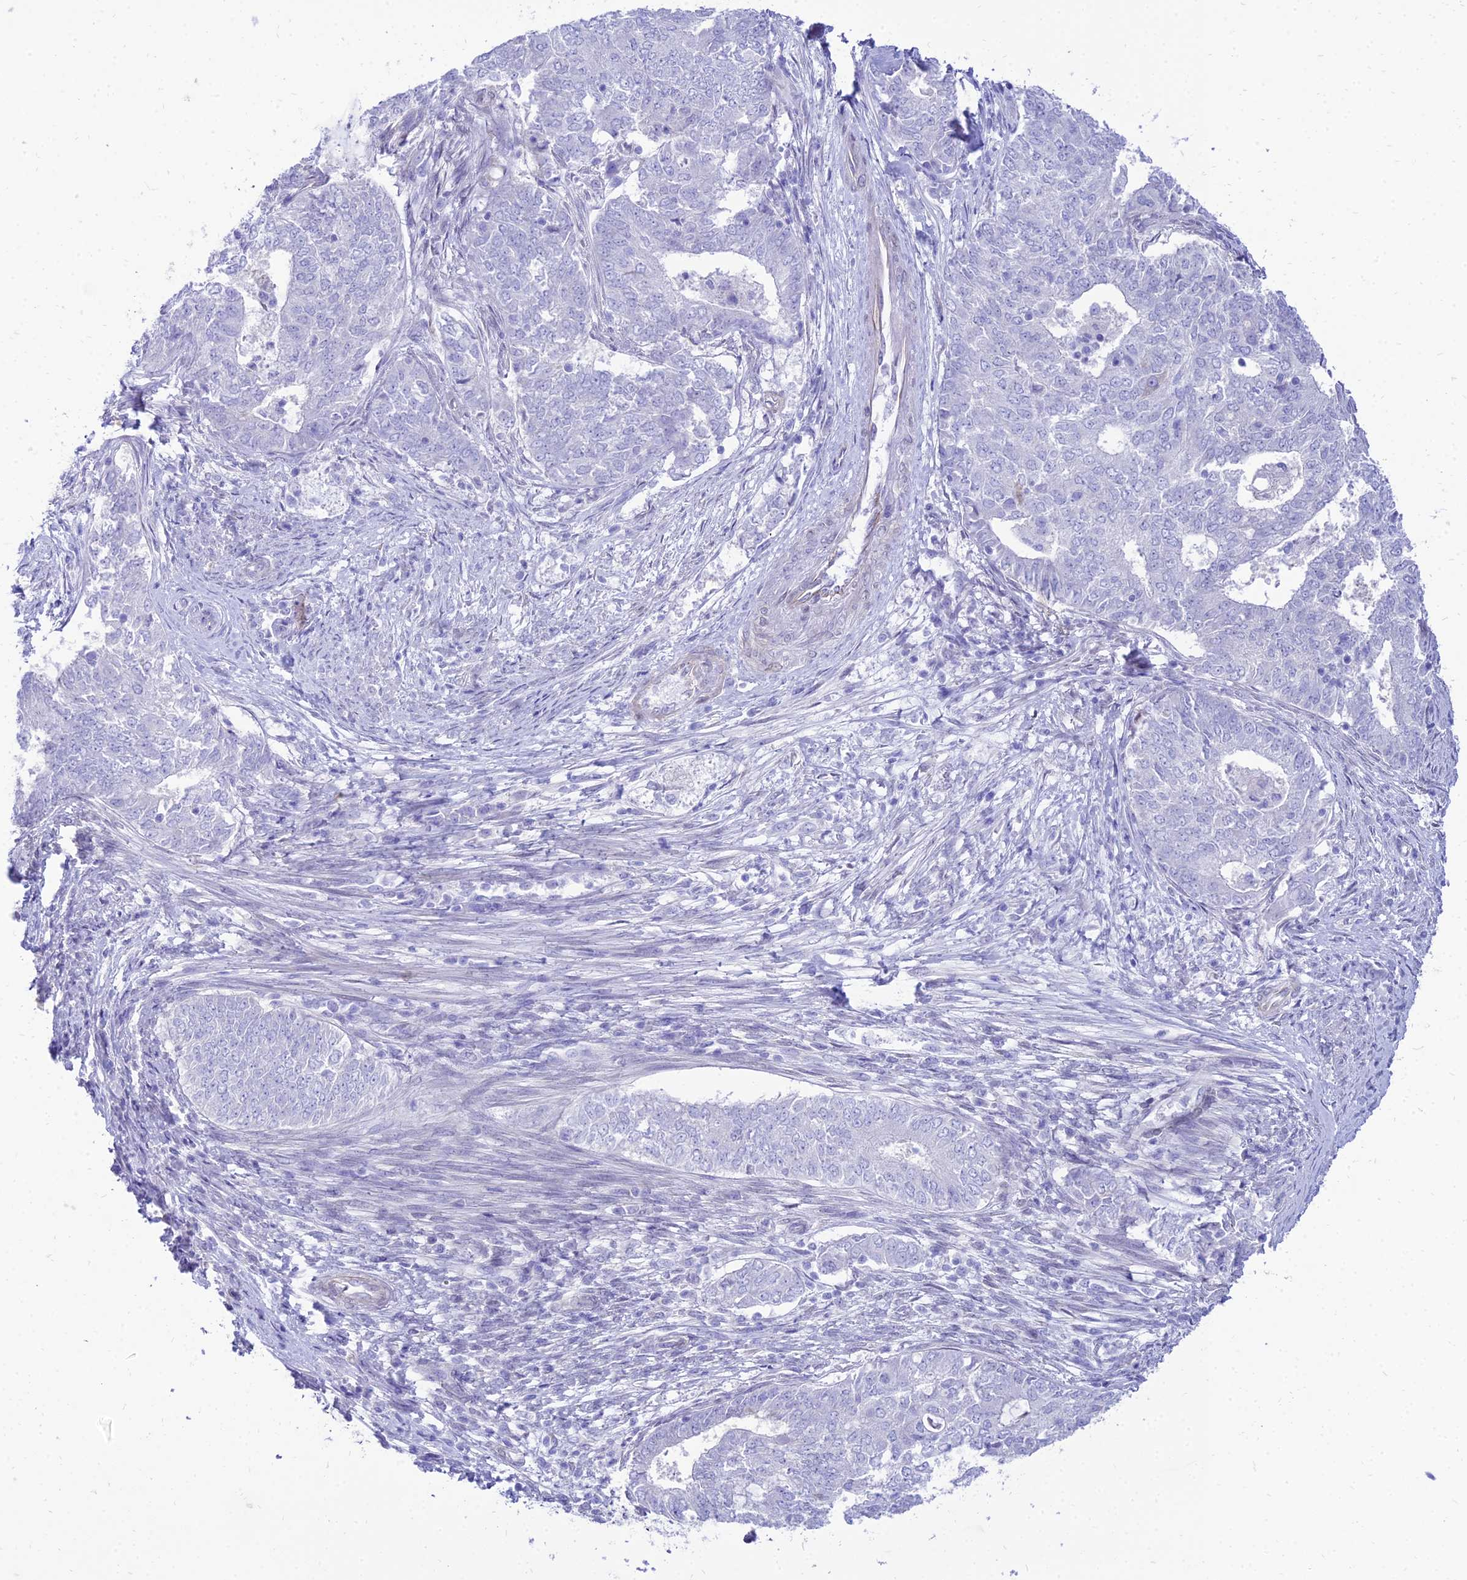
{"staining": {"intensity": "negative", "quantity": "none", "location": "none"}, "tissue": "endometrial cancer", "cell_type": "Tumor cells", "image_type": "cancer", "snomed": [{"axis": "morphology", "description": "Adenocarcinoma, NOS"}, {"axis": "topography", "description": "Endometrium"}], "caption": "High power microscopy histopathology image of an immunohistochemistry (IHC) micrograph of endometrial adenocarcinoma, revealing no significant expression in tumor cells.", "gene": "TAC3", "patient": {"sex": "female", "age": 62}}